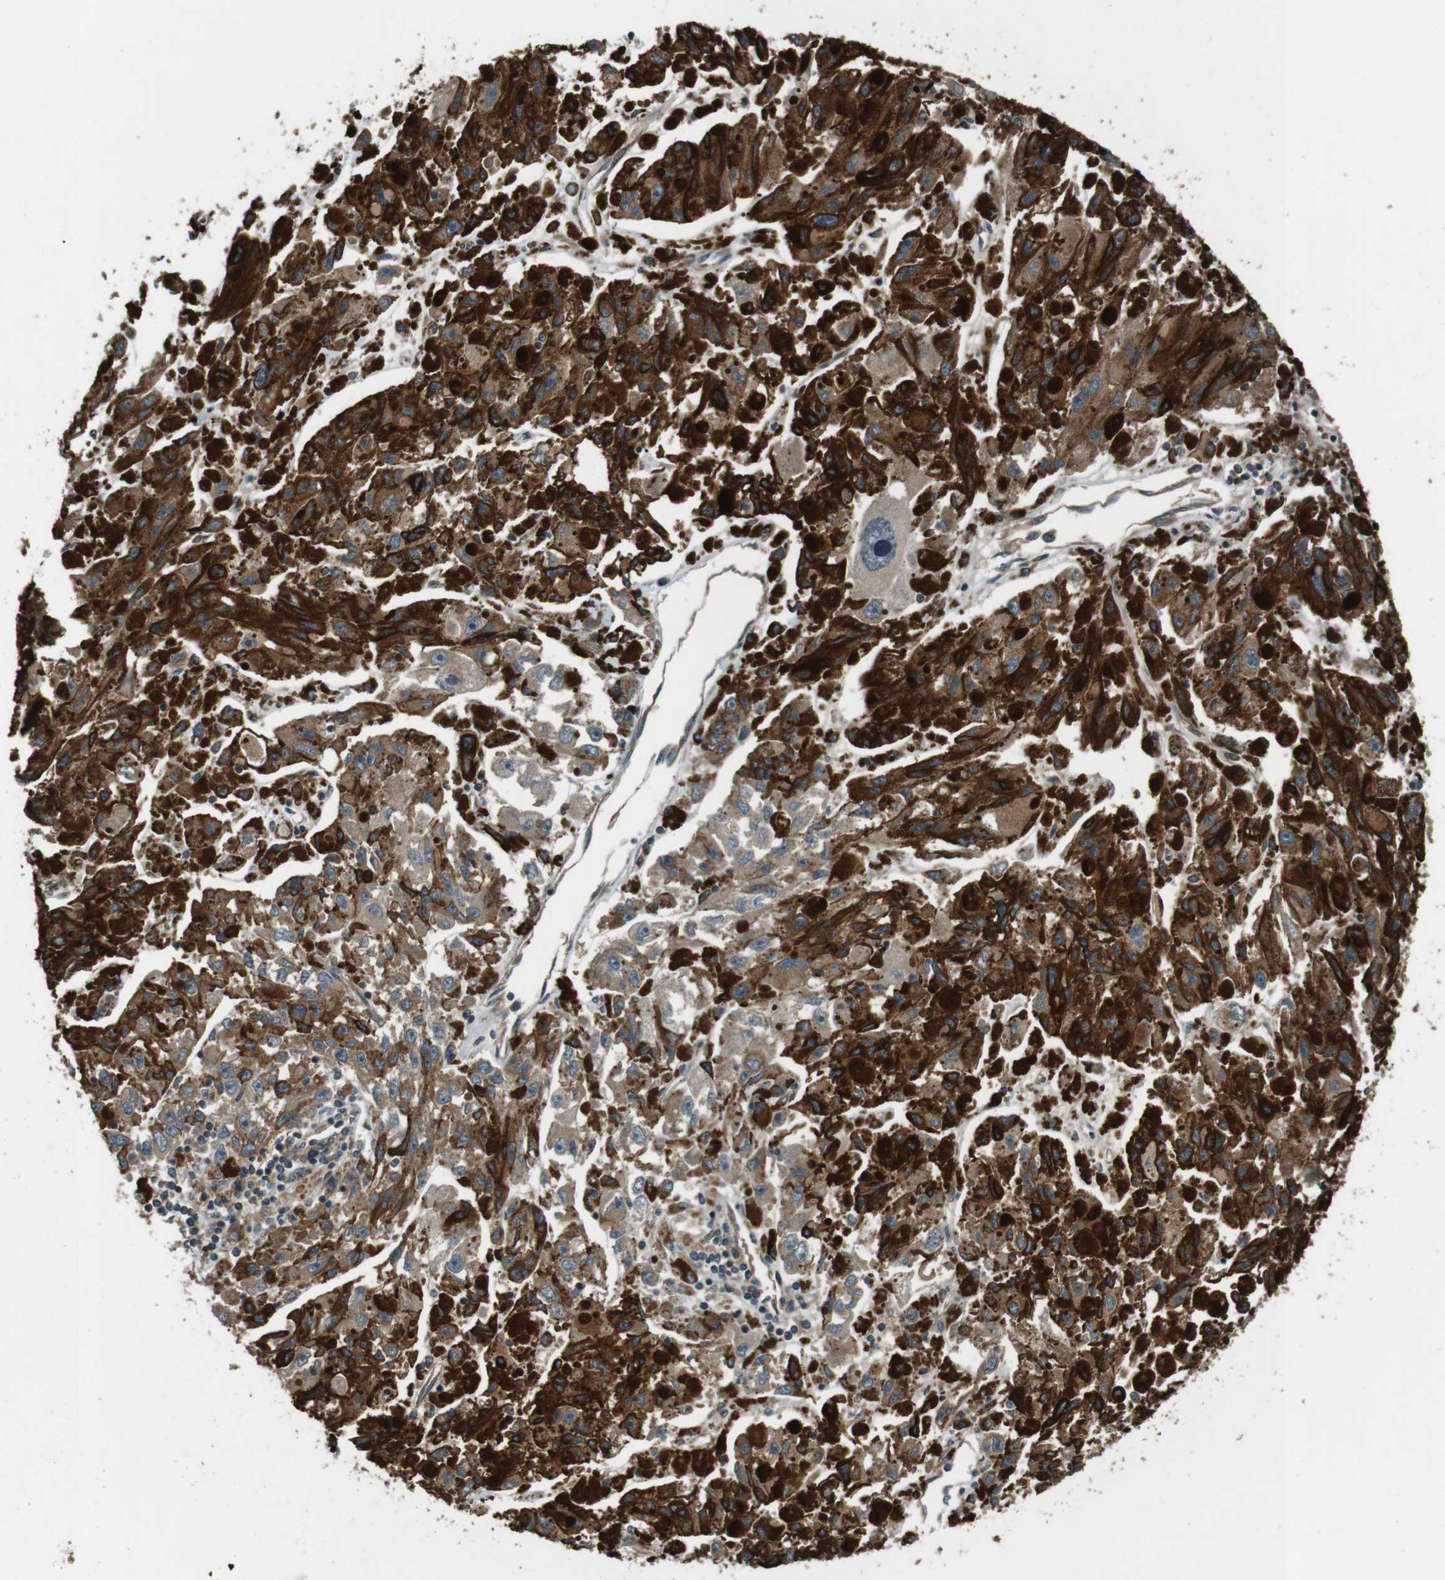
{"staining": {"intensity": "moderate", "quantity": ">75%", "location": "cytoplasmic/membranous"}, "tissue": "melanoma", "cell_type": "Tumor cells", "image_type": "cancer", "snomed": [{"axis": "morphology", "description": "Malignant melanoma, NOS"}, {"axis": "topography", "description": "Skin"}], "caption": "Immunohistochemical staining of melanoma demonstrates medium levels of moderate cytoplasmic/membranous expression in about >75% of tumor cells. (brown staining indicates protein expression, while blue staining denotes nuclei).", "gene": "GPR161", "patient": {"sex": "female", "age": 104}}